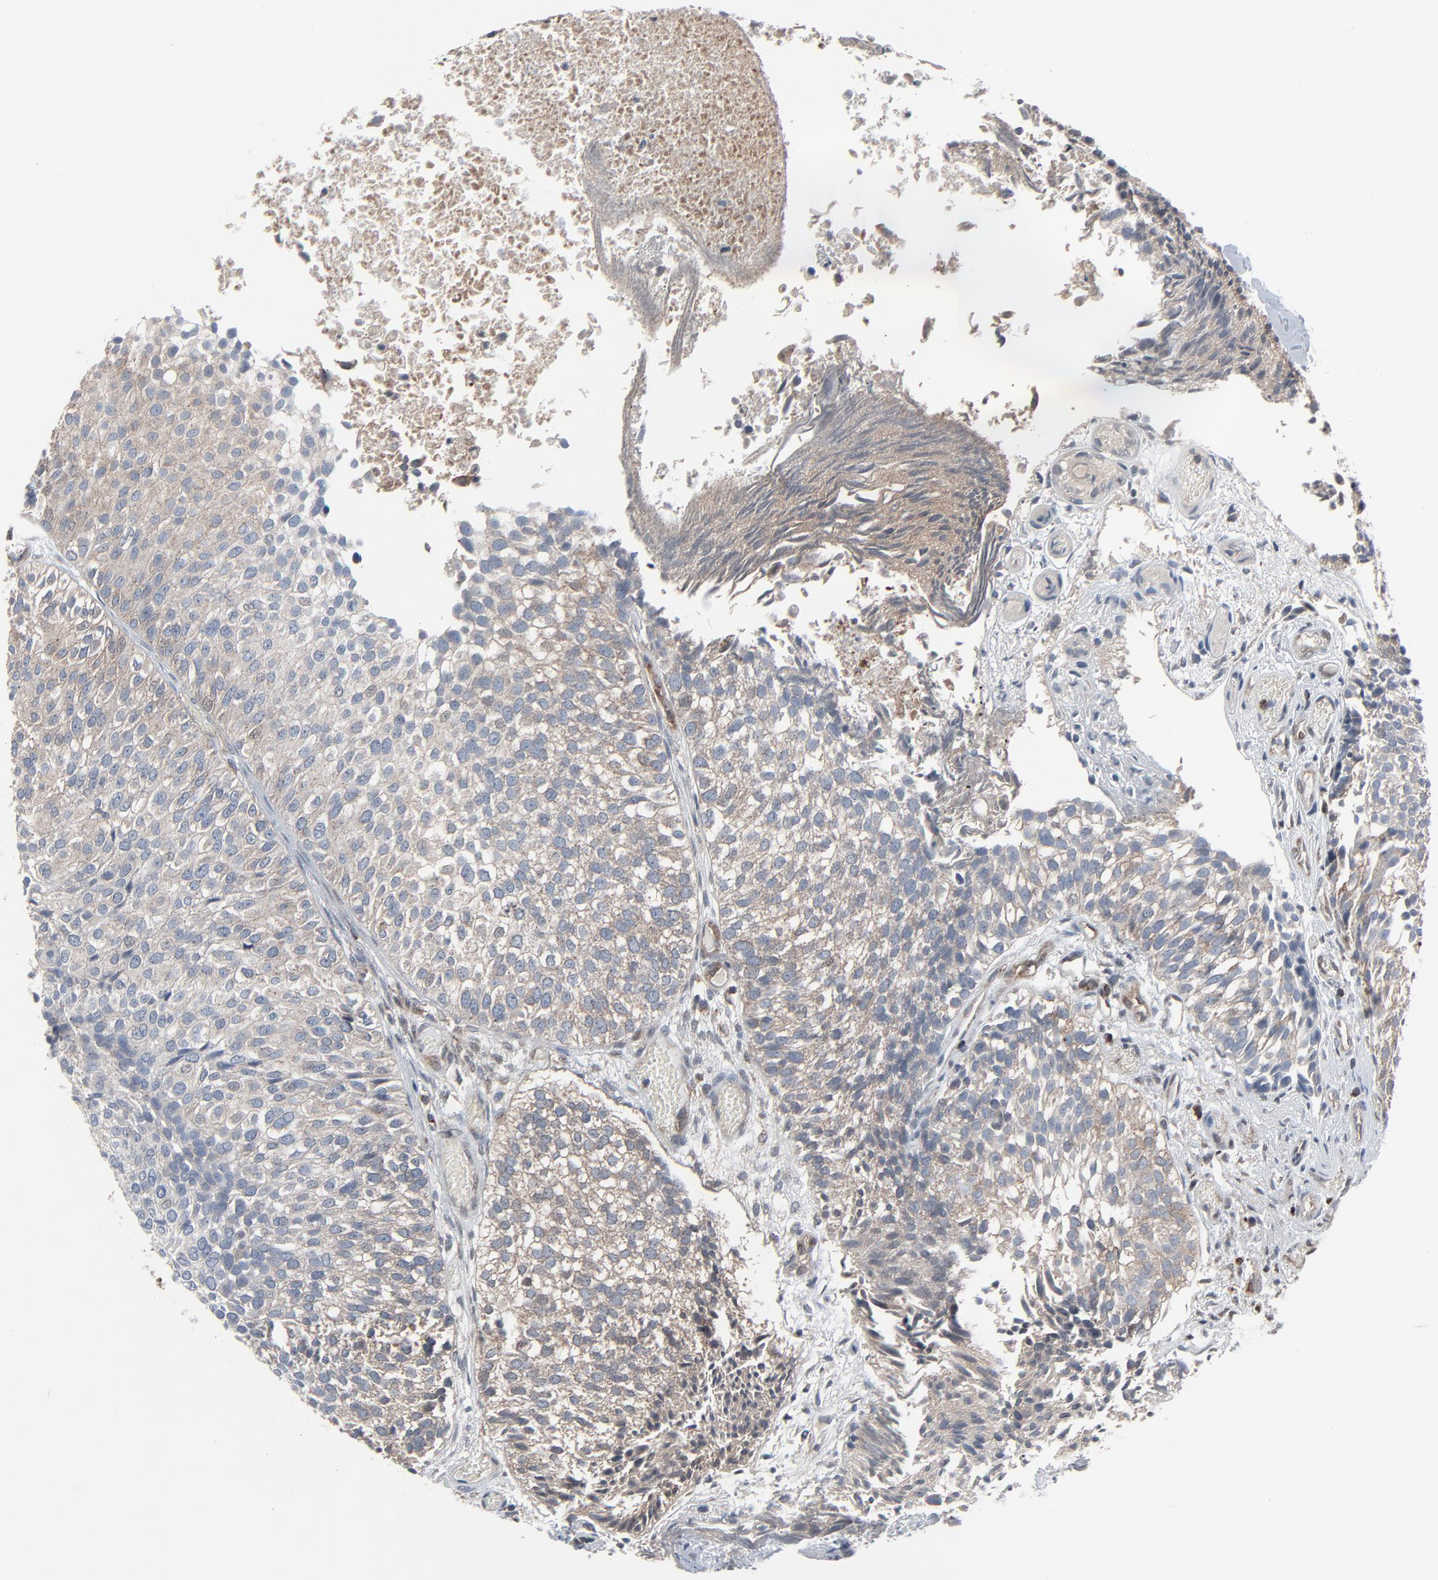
{"staining": {"intensity": "weak", "quantity": ">75%", "location": "cytoplasmic/membranous"}, "tissue": "urothelial cancer", "cell_type": "Tumor cells", "image_type": "cancer", "snomed": [{"axis": "morphology", "description": "Urothelial carcinoma, Low grade"}, {"axis": "topography", "description": "Urinary bladder"}], "caption": "High-power microscopy captured an IHC image of urothelial carcinoma (low-grade), revealing weak cytoplasmic/membranous staining in about >75% of tumor cells. (Brightfield microscopy of DAB IHC at high magnification).", "gene": "OPTN", "patient": {"sex": "male", "age": 84}}